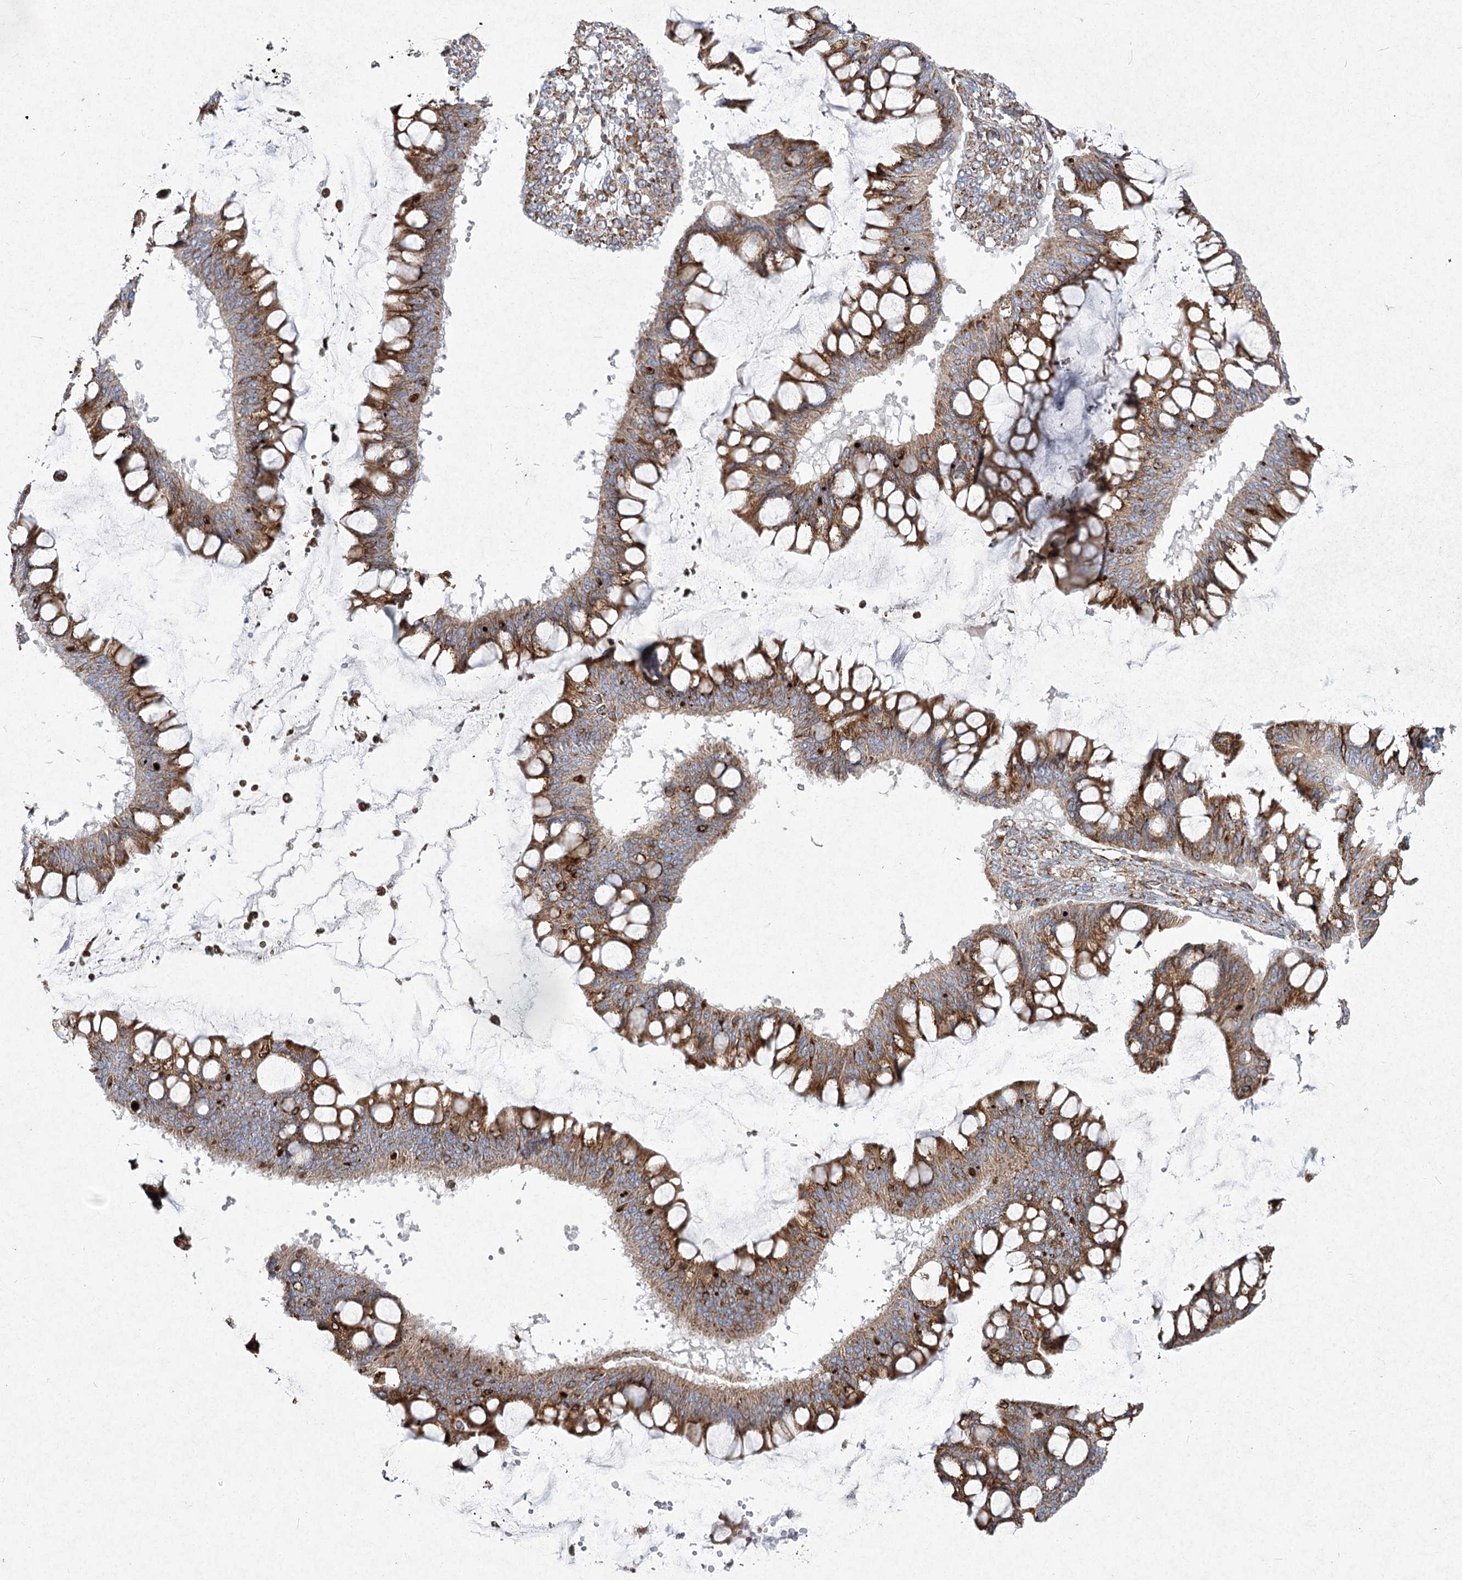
{"staining": {"intensity": "moderate", "quantity": ">75%", "location": "cytoplasmic/membranous"}, "tissue": "ovarian cancer", "cell_type": "Tumor cells", "image_type": "cancer", "snomed": [{"axis": "morphology", "description": "Cystadenocarcinoma, mucinous, NOS"}, {"axis": "topography", "description": "Ovary"}], "caption": "Protein analysis of ovarian cancer (mucinous cystadenocarcinoma) tissue demonstrates moderate cytoplasmic/membranous positivity in about >75% of tumor cells.", "gene": "NHLRC2", "patient": {"sex": "female", "age": 73}}